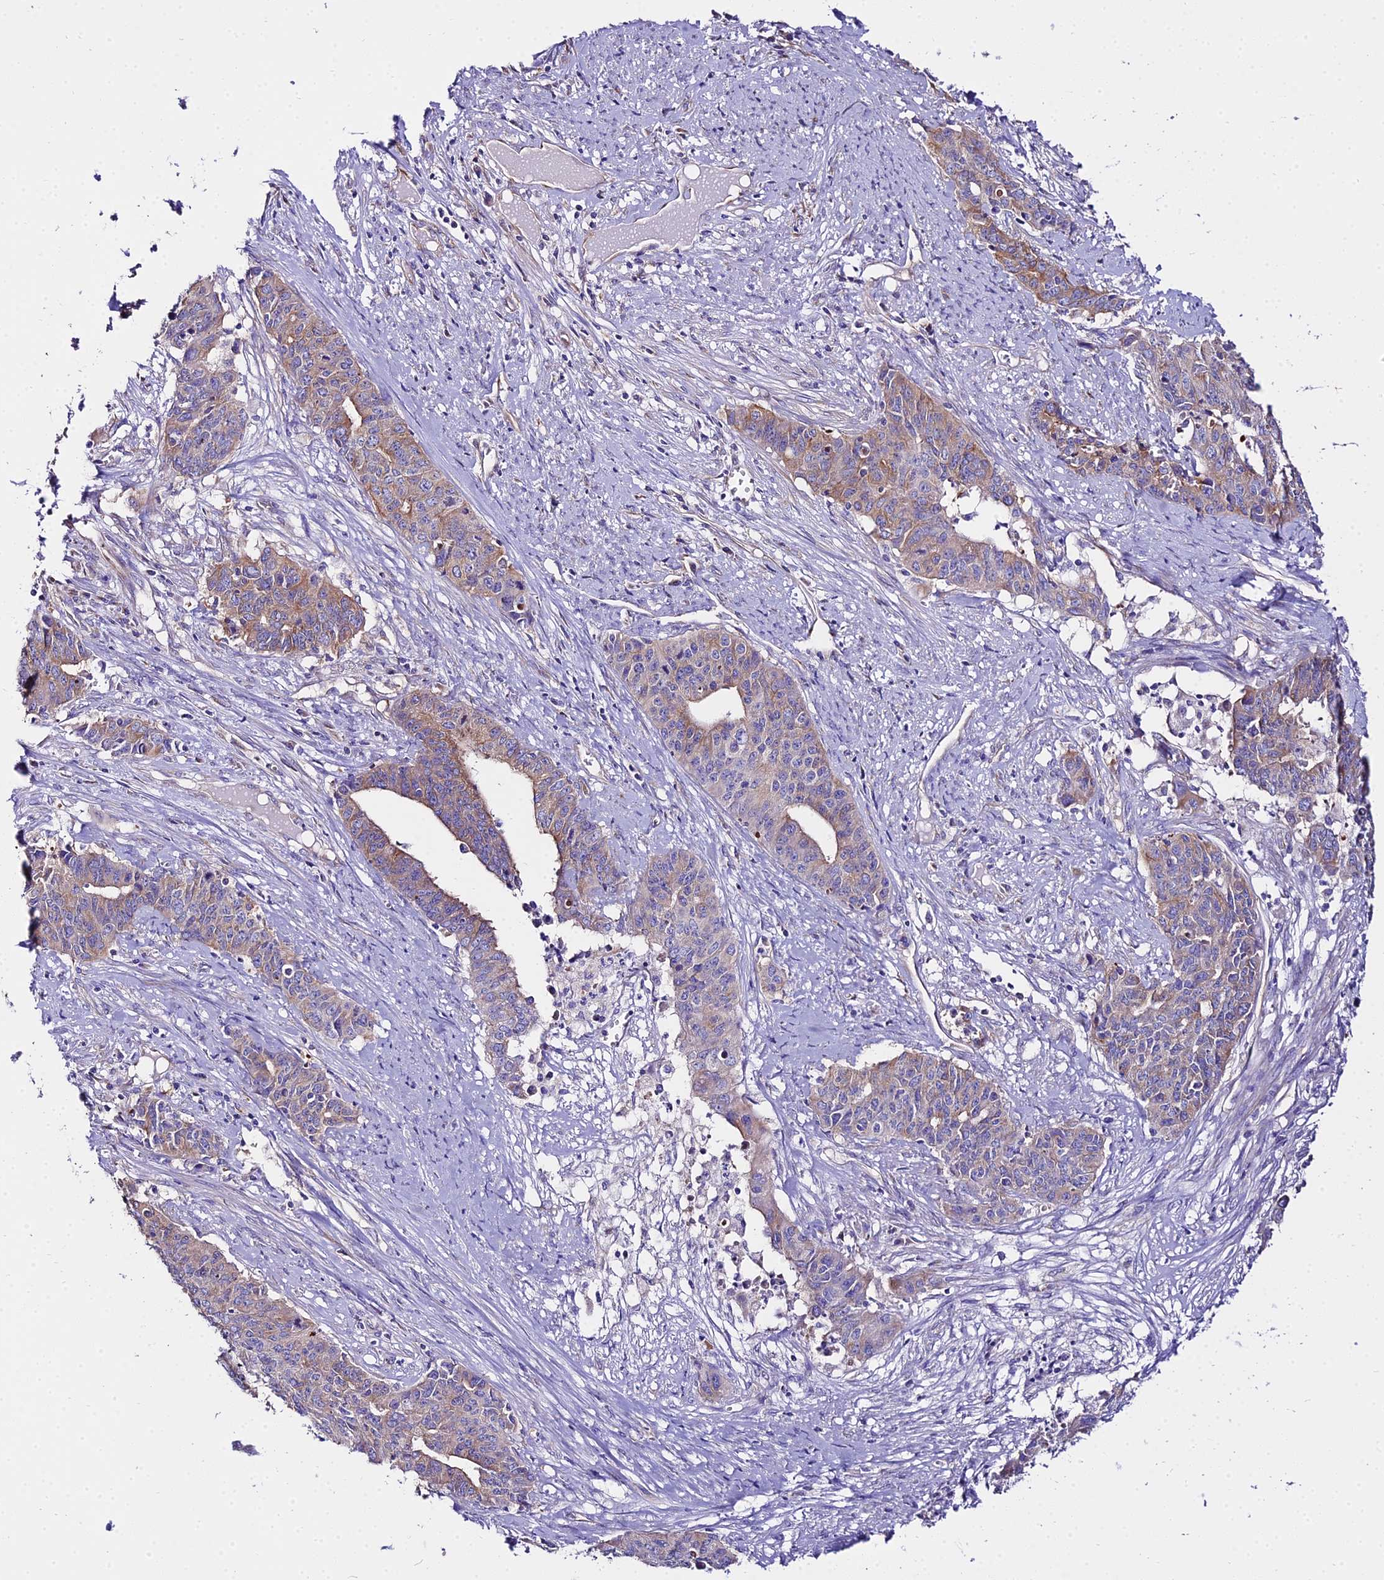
{"staining": {"intensity": "moderate", "quantity": "25%-75%", "location": "cytoplasmic/membranous"}, "tissue": "endometrial cancer", "cell_type": "Tumor cells", "image_type": "cancer", "snomed": [{"axis": "morphology", "description": "Adenocarcinoma, NOS"}, {"axis": "topography", "description": "Endometrium"}], "caption": "A micrograph showing moderate cytoplasmic/membranous expression in approximately 25%-75% of tumor cells in adenocarcinoma (endometrial), as visualized by brown immunohistochemical staining.", "gene": "TUBA3D", "patient": {"sex": "female", "age": 59}}